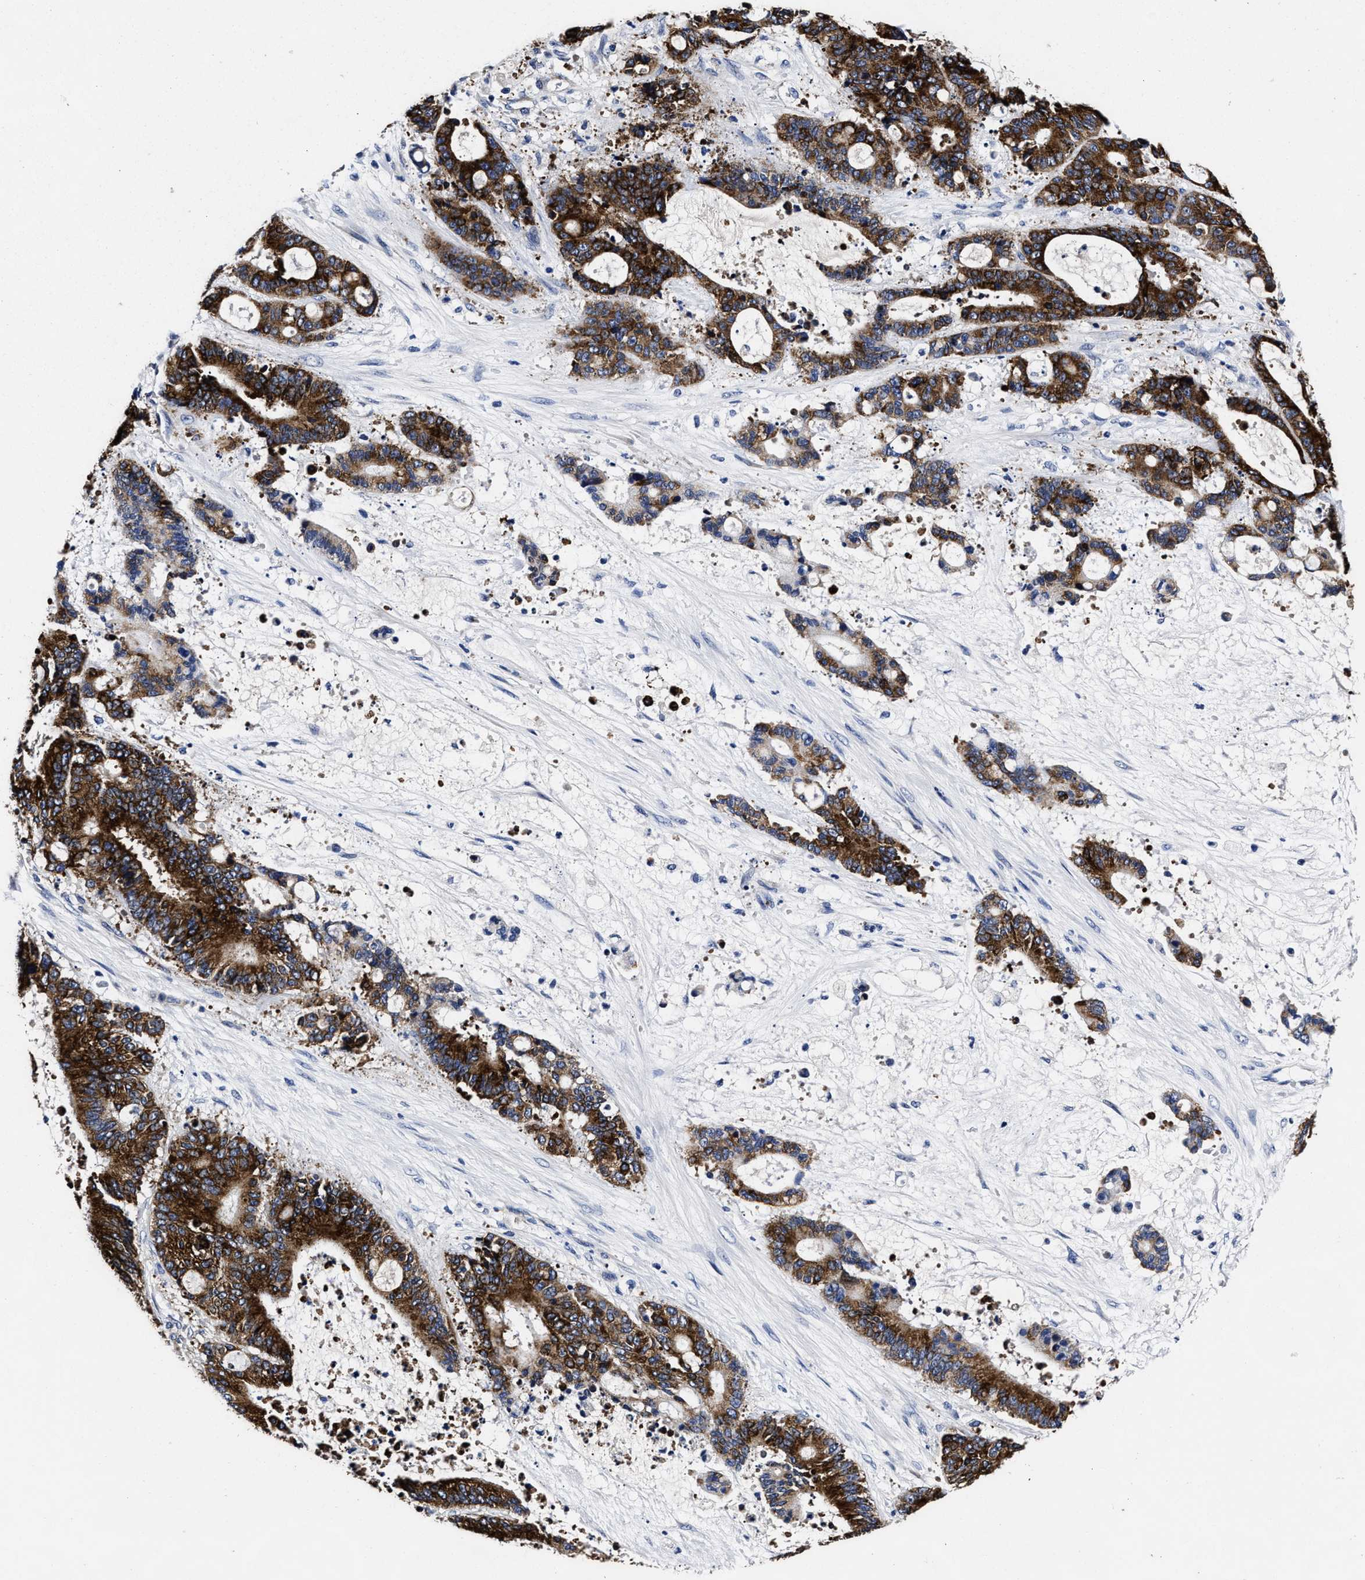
{"staining": {"intensity": "strong", "quantity": ">75%", "location": "cytoplasmic/membranous"}, "tissue": "liver cancer", "cell_type": "Tumor cells", "image_type": "cancer", "snomed": [{"axis": "morphology", "description": "Normal tissue, NOS"}, {"axis": "morphology", "description": "Cholangiocarcinoma"}, {"axis": "topography", "description": "Liver"}, {"axis": "topography", "description": "Peripheral nerve tissue"}], "caption": "This photomicrograph exhibits immunohistochemistry (IHC) staining of human cholangiocarcinoma (liver), with high strong cytoplasmic/membranous positivity in about >75% of tumor cells.", "gene": "OLFML2A", "patient": {"sex": "female", "age": 73}}